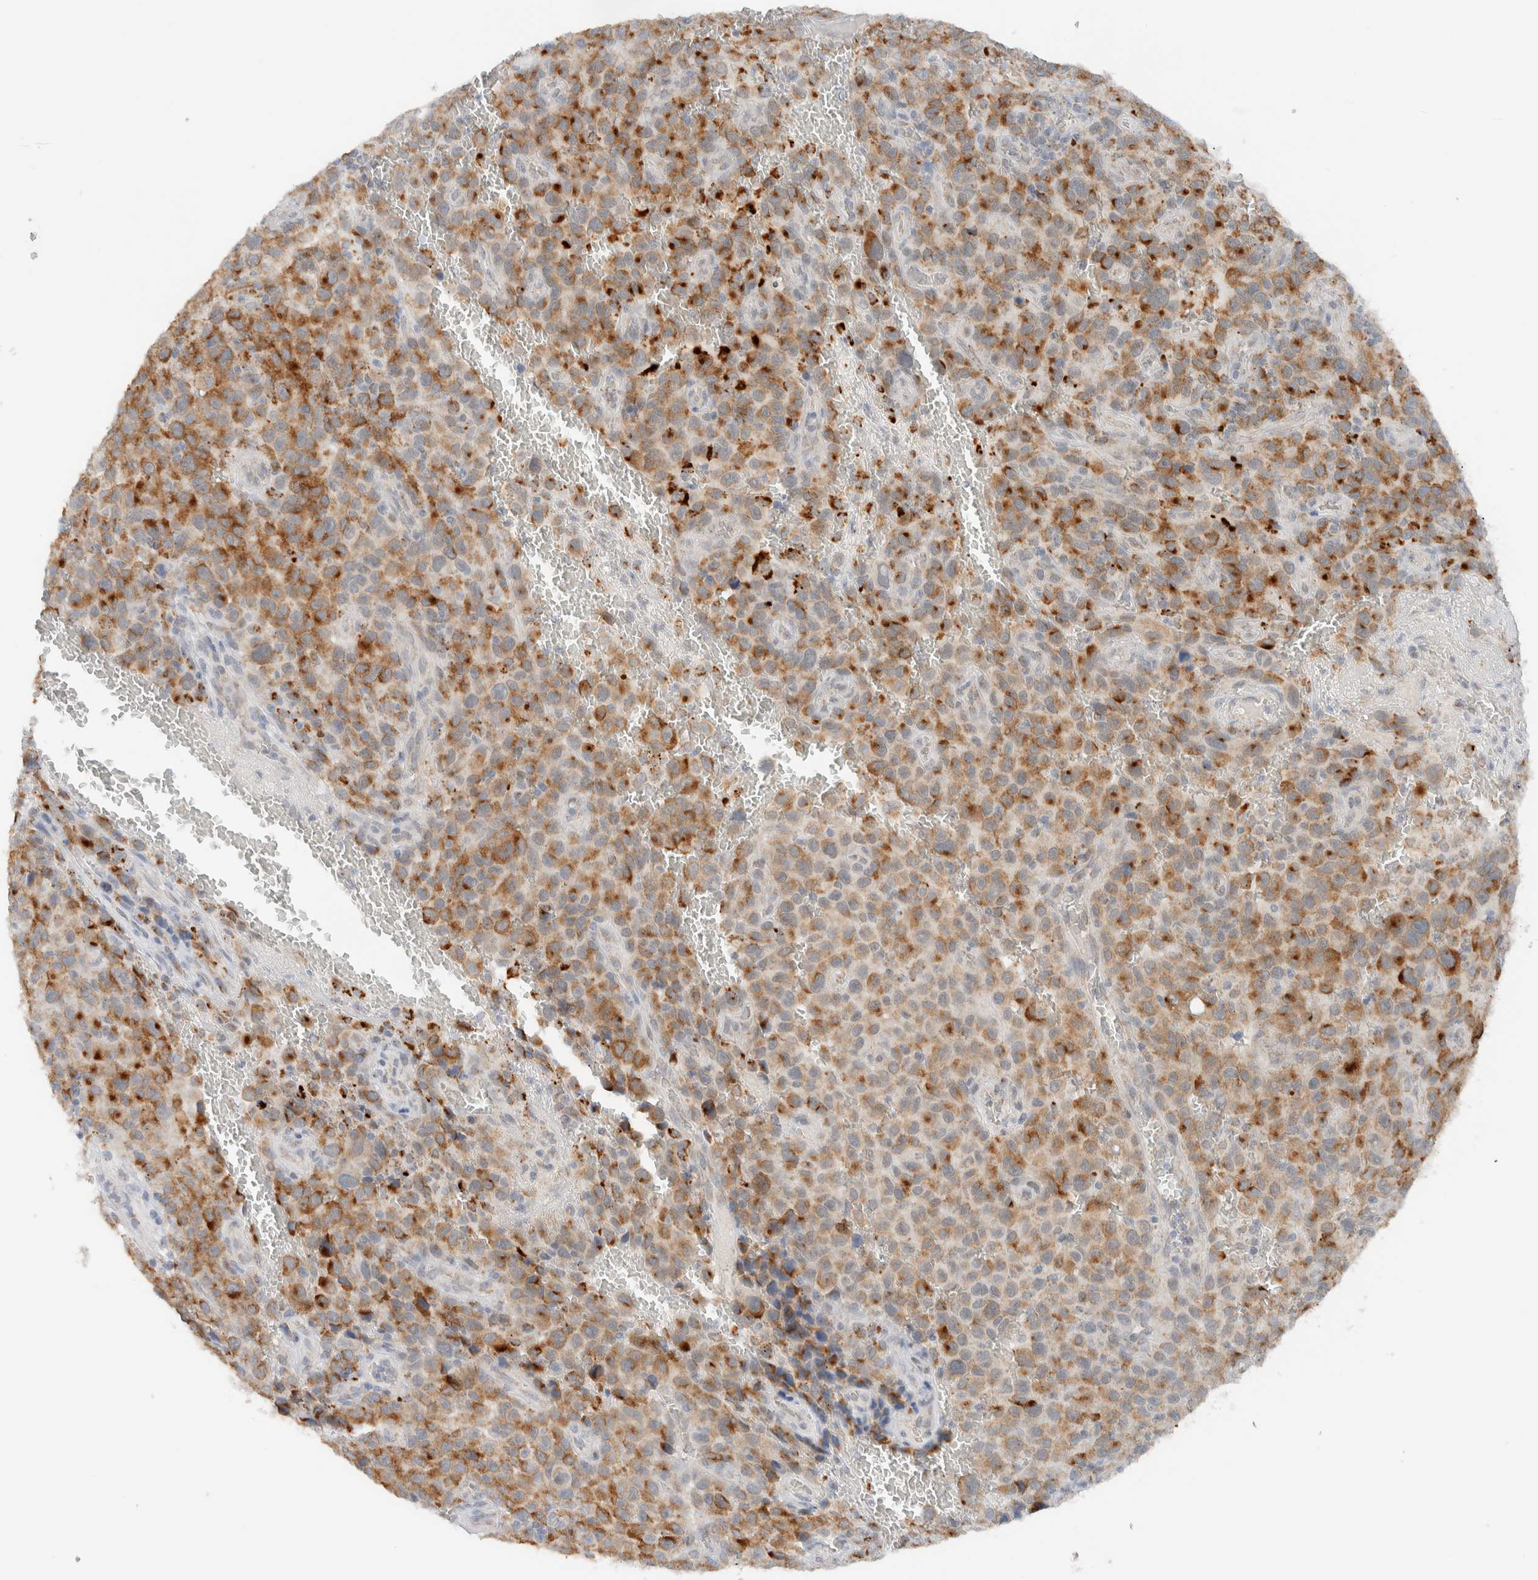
{"staining": {"intensity": "moderate", "quantity": ">75%", "location": "cytoplasmic/membranous"}, "tissue": "melanoma", "cell_type": "Tumor cells", "image_type": "cancer", "snomed": [{"axis": "morphology", "description": "Malignant melanoma, NOS"}, {"axis": "topography", "description": "Skin"}], "caption": "There is medium levels of moderate cytoplasmic/membranous expression in tumor cells of melanoma, as demonstrated by immunohistochemical staining (brown color).", "gene": "MRPL41", "patient": {"sex": "female", "age": 82}}